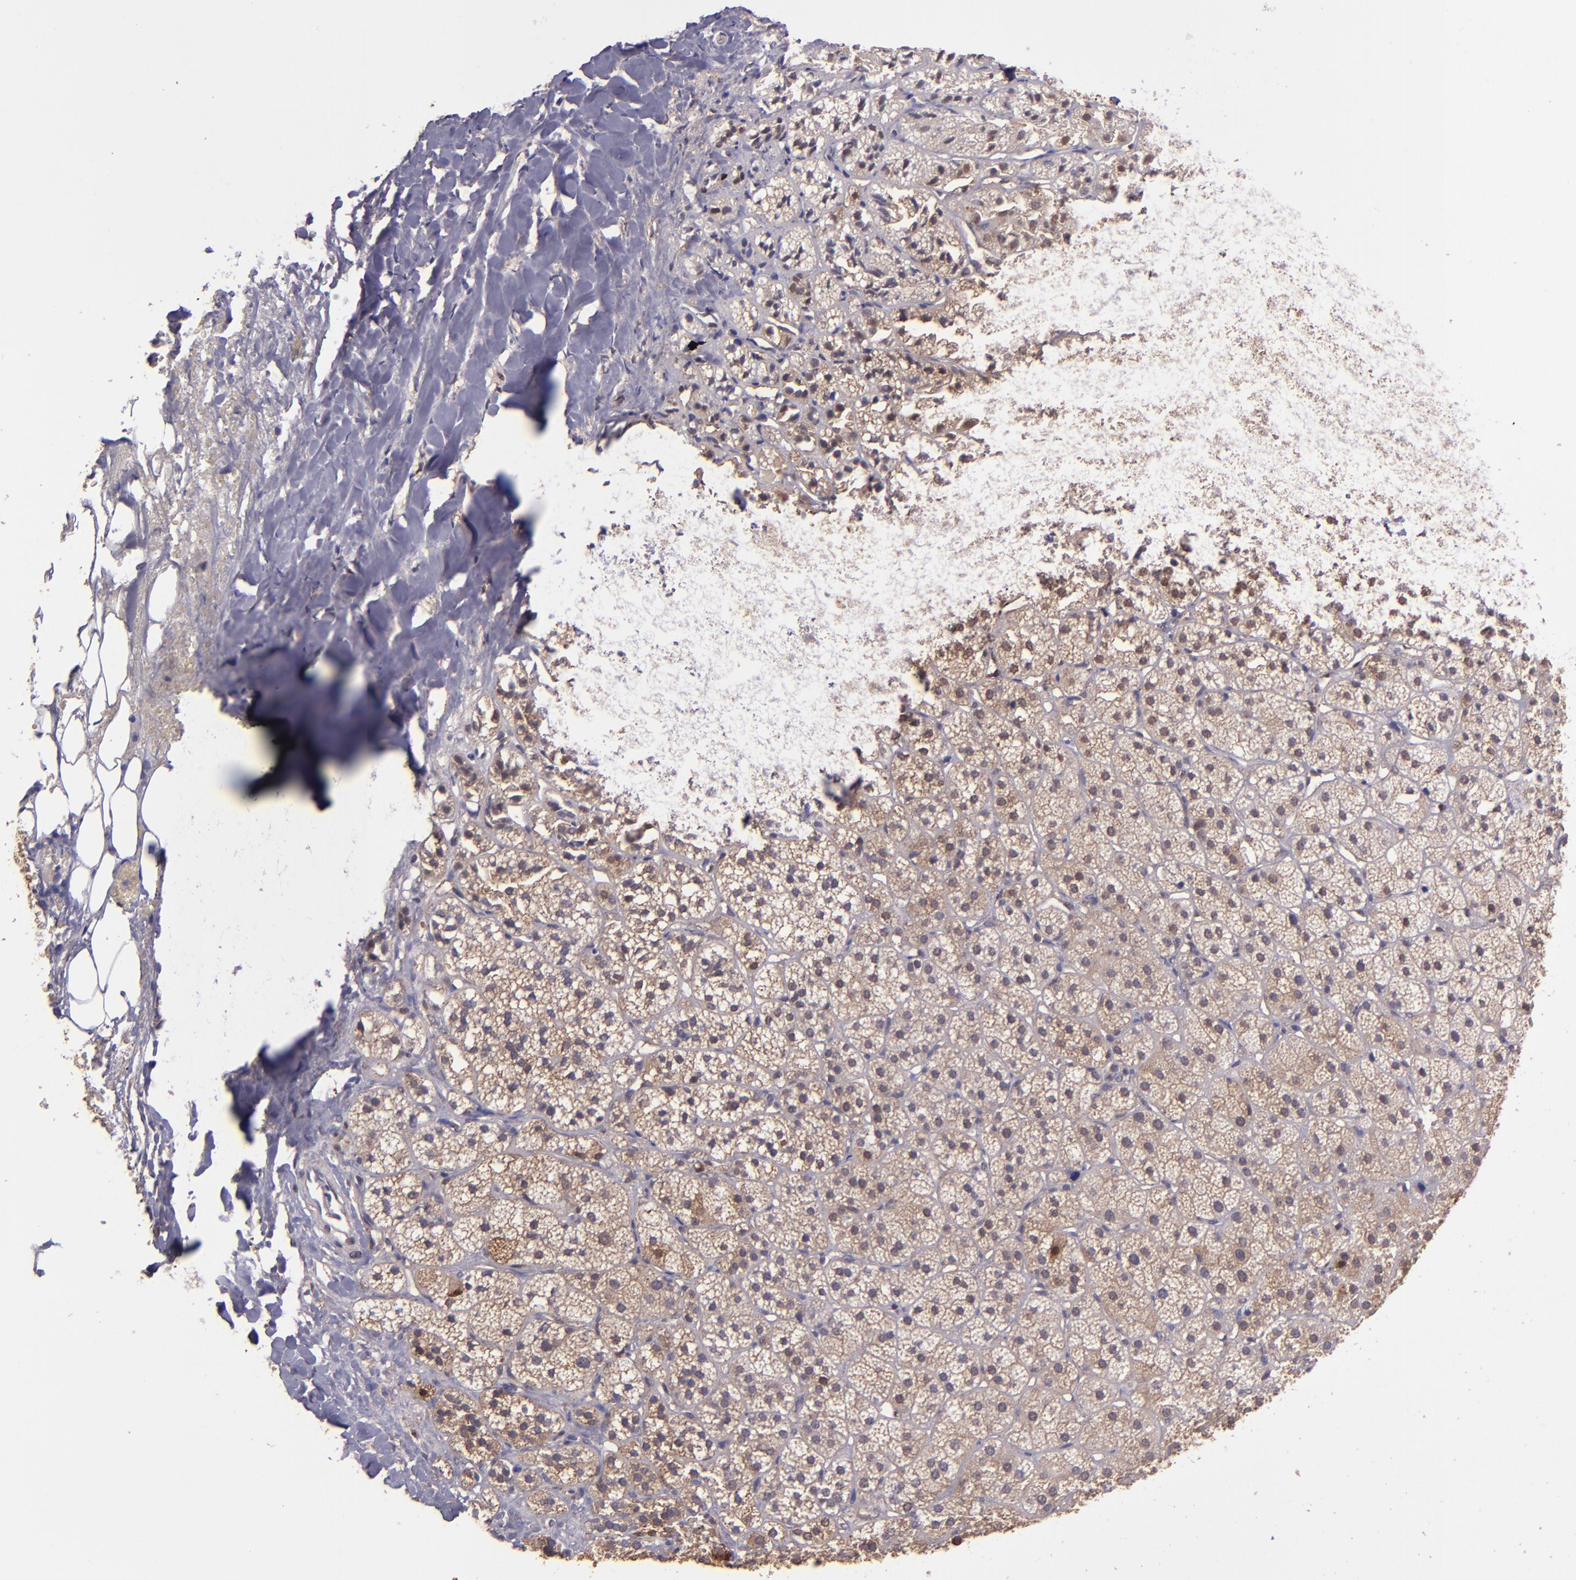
{"staining": {"intensity": "weak", "quantity": ">75%", "location": "cytoplasmic/membranous,nuclear"}, "tissue": "adrenal gland", "cell_type": "Glandular cells", "image_type": "normal", "snomed": [{"axis": "morphology", "description": "Normal tissue, NOS"}, {"axis": "topography", "description": "Adrenal gland"}], "caption": "Benign adrenal gland exhibits weak cytoplasmic/membranous,nuclear expression in about >75% of glandular cells, visualized by immunohistochemistry. Immunohistochemistry (ihc) stains the protein in brown and the nuclei are stained blue.", "gene": "WASH6P", "patient": {"sex": "female", "age": 71}}